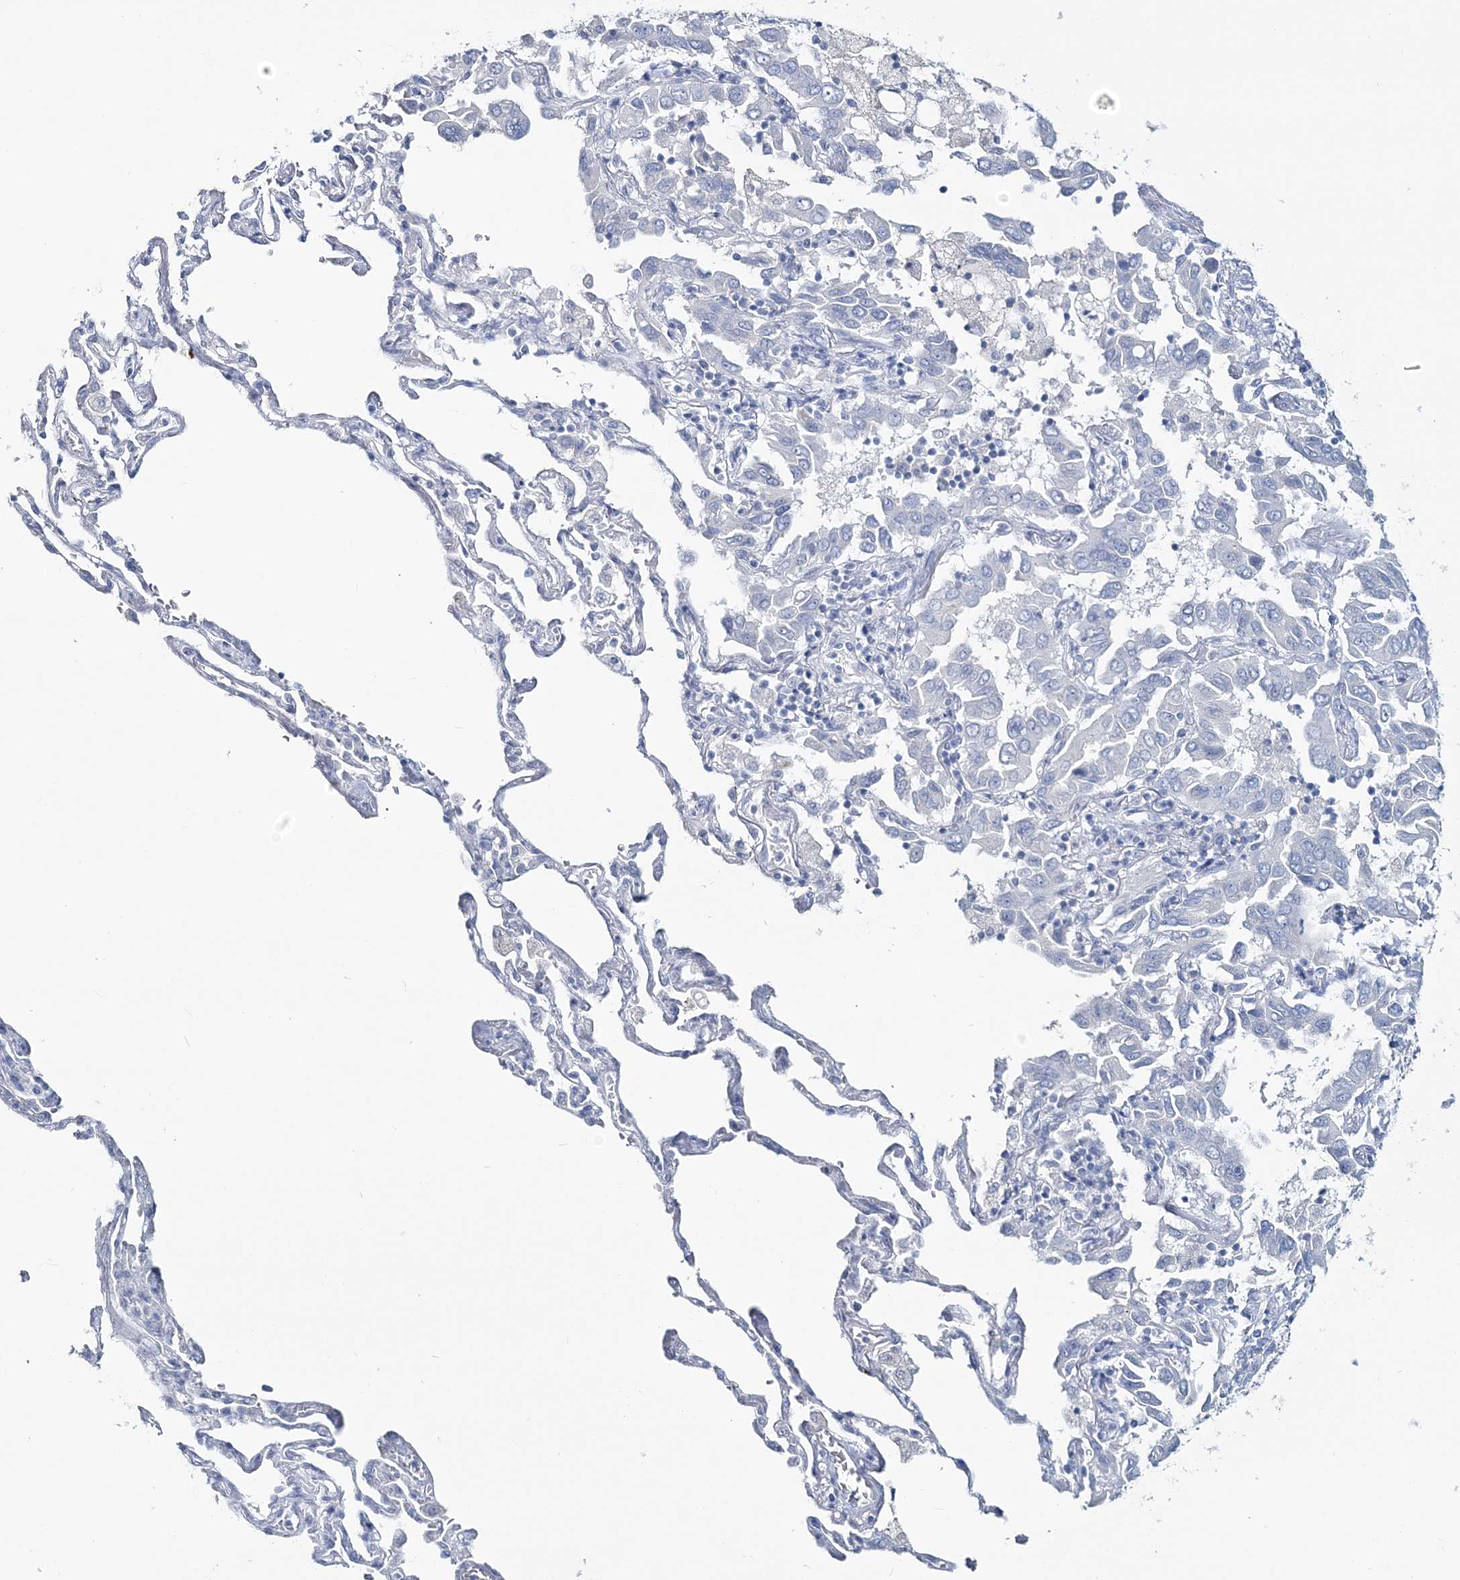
{"staining": {"intensity": "negative", "quantity": "none", "location": "none"}, "tissue": "lung cancer", "cell_type": "Tumor cells", "image_type": "cancer", "snomed": [{"axis": "morphology", "description": "Adenocarcinoma, NOS"}, {"axis": "topography", "description": "Lung"}], "caption": "The micrograph demonstrates no staining of tumor cells in adenocarcinoma (lung). (DAB (3,3'-diaminobenzidine) immunohistochemistry (IHC) with hematoxylin counter stain).", "gene": "CYP3A4", "patient": {"sex": "male", "age": 64}}